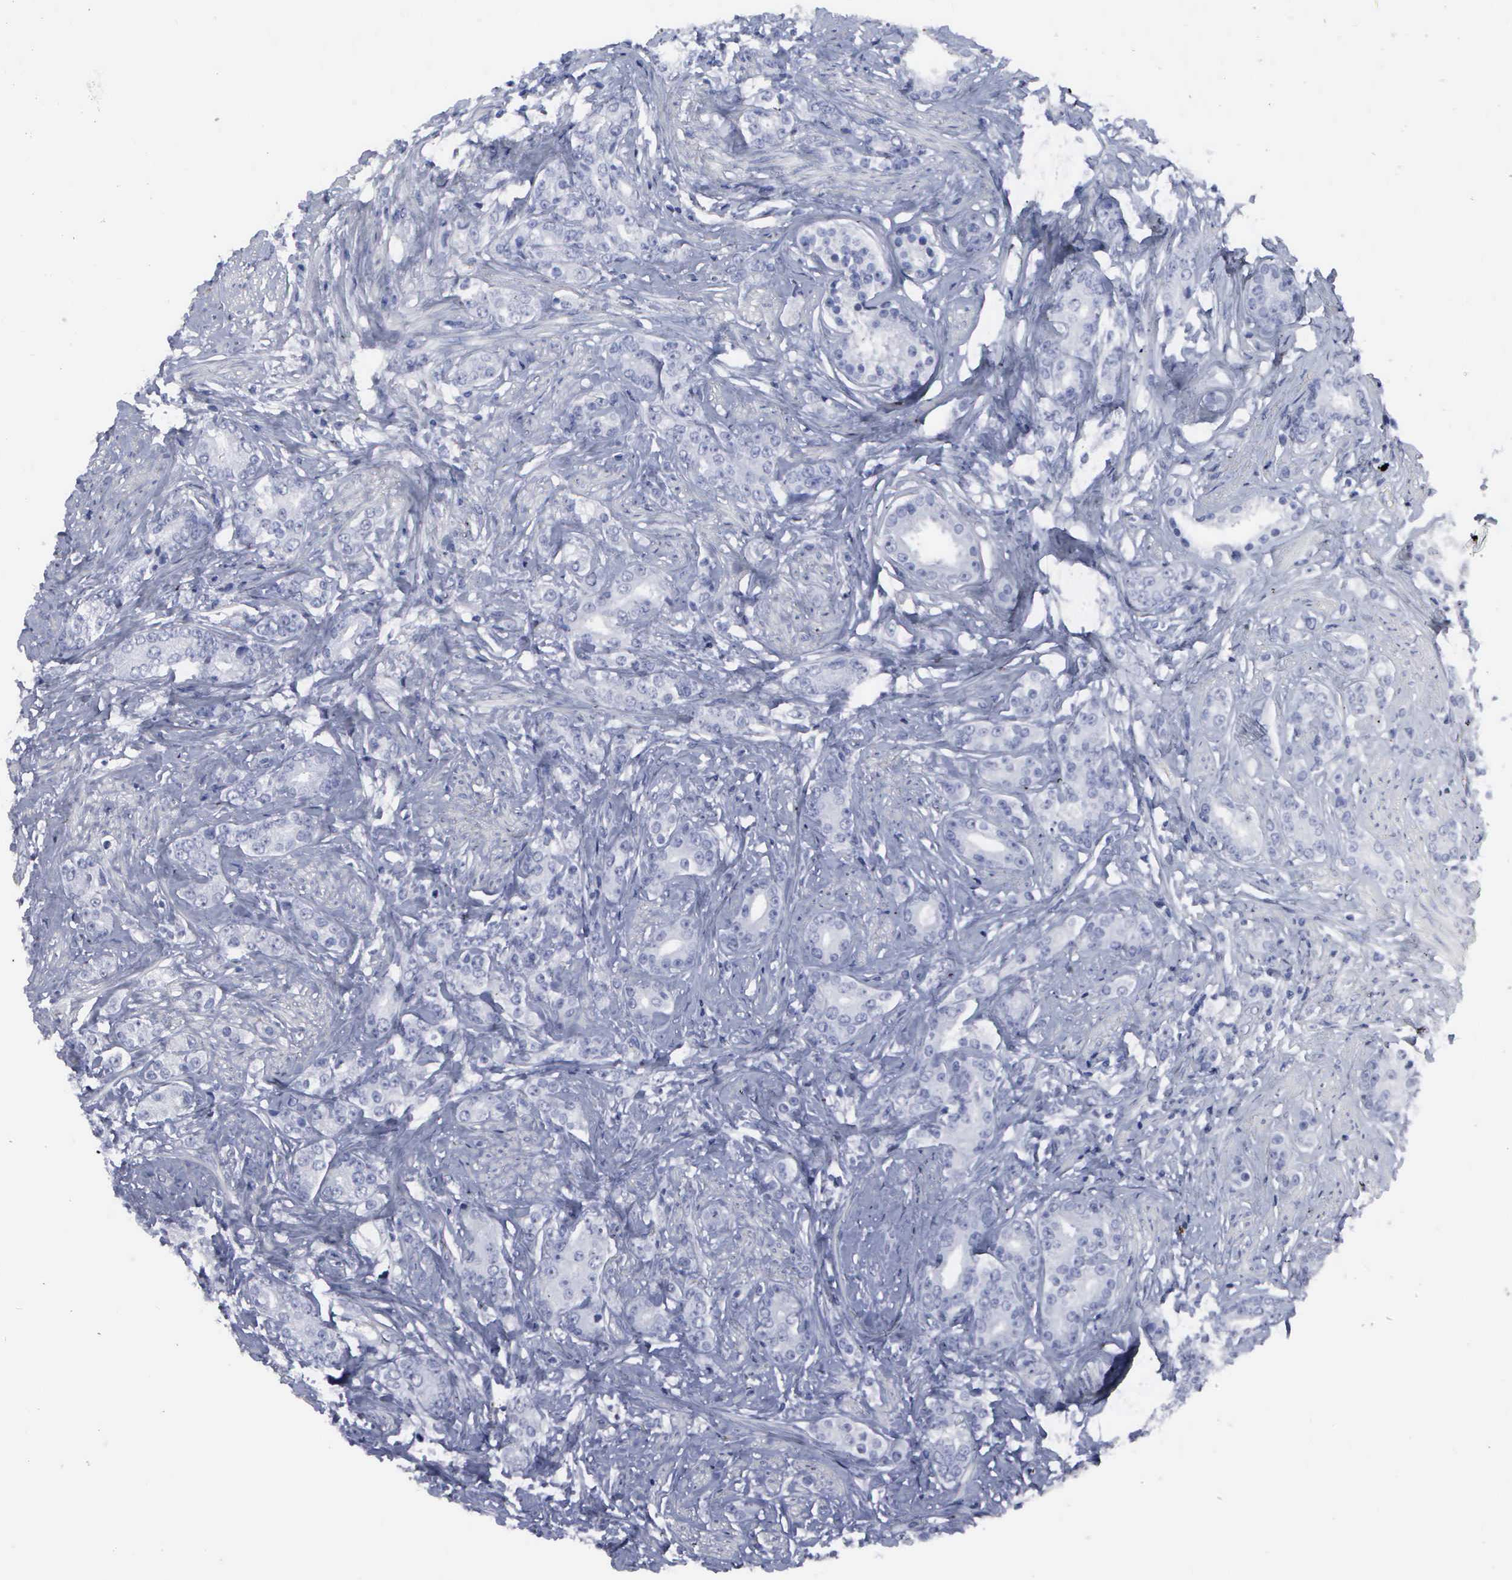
{"staining": {"intensity": "negative", "quantity": "none", "location": "none"}, "tissue": "prostate cancer", "cell_type": "Tumor cells", "image_type": "cancer", "snomed": [{"axis": "morphology", "description": "Adenocarcinoma, Medium grade"}, {"axis": "topography", "description": "Prostate"}], "caption": "High power microscopy histopathology image of an IHC photomicrograph of prostate cancer (adenocarcinoma (medium-grade)), revealing no significant expression in tumor cells. (IHC, brightfield microscopy, high magnification).", "gene": "KIAA0586", "patient": {"sex": "male", "age": 59}}